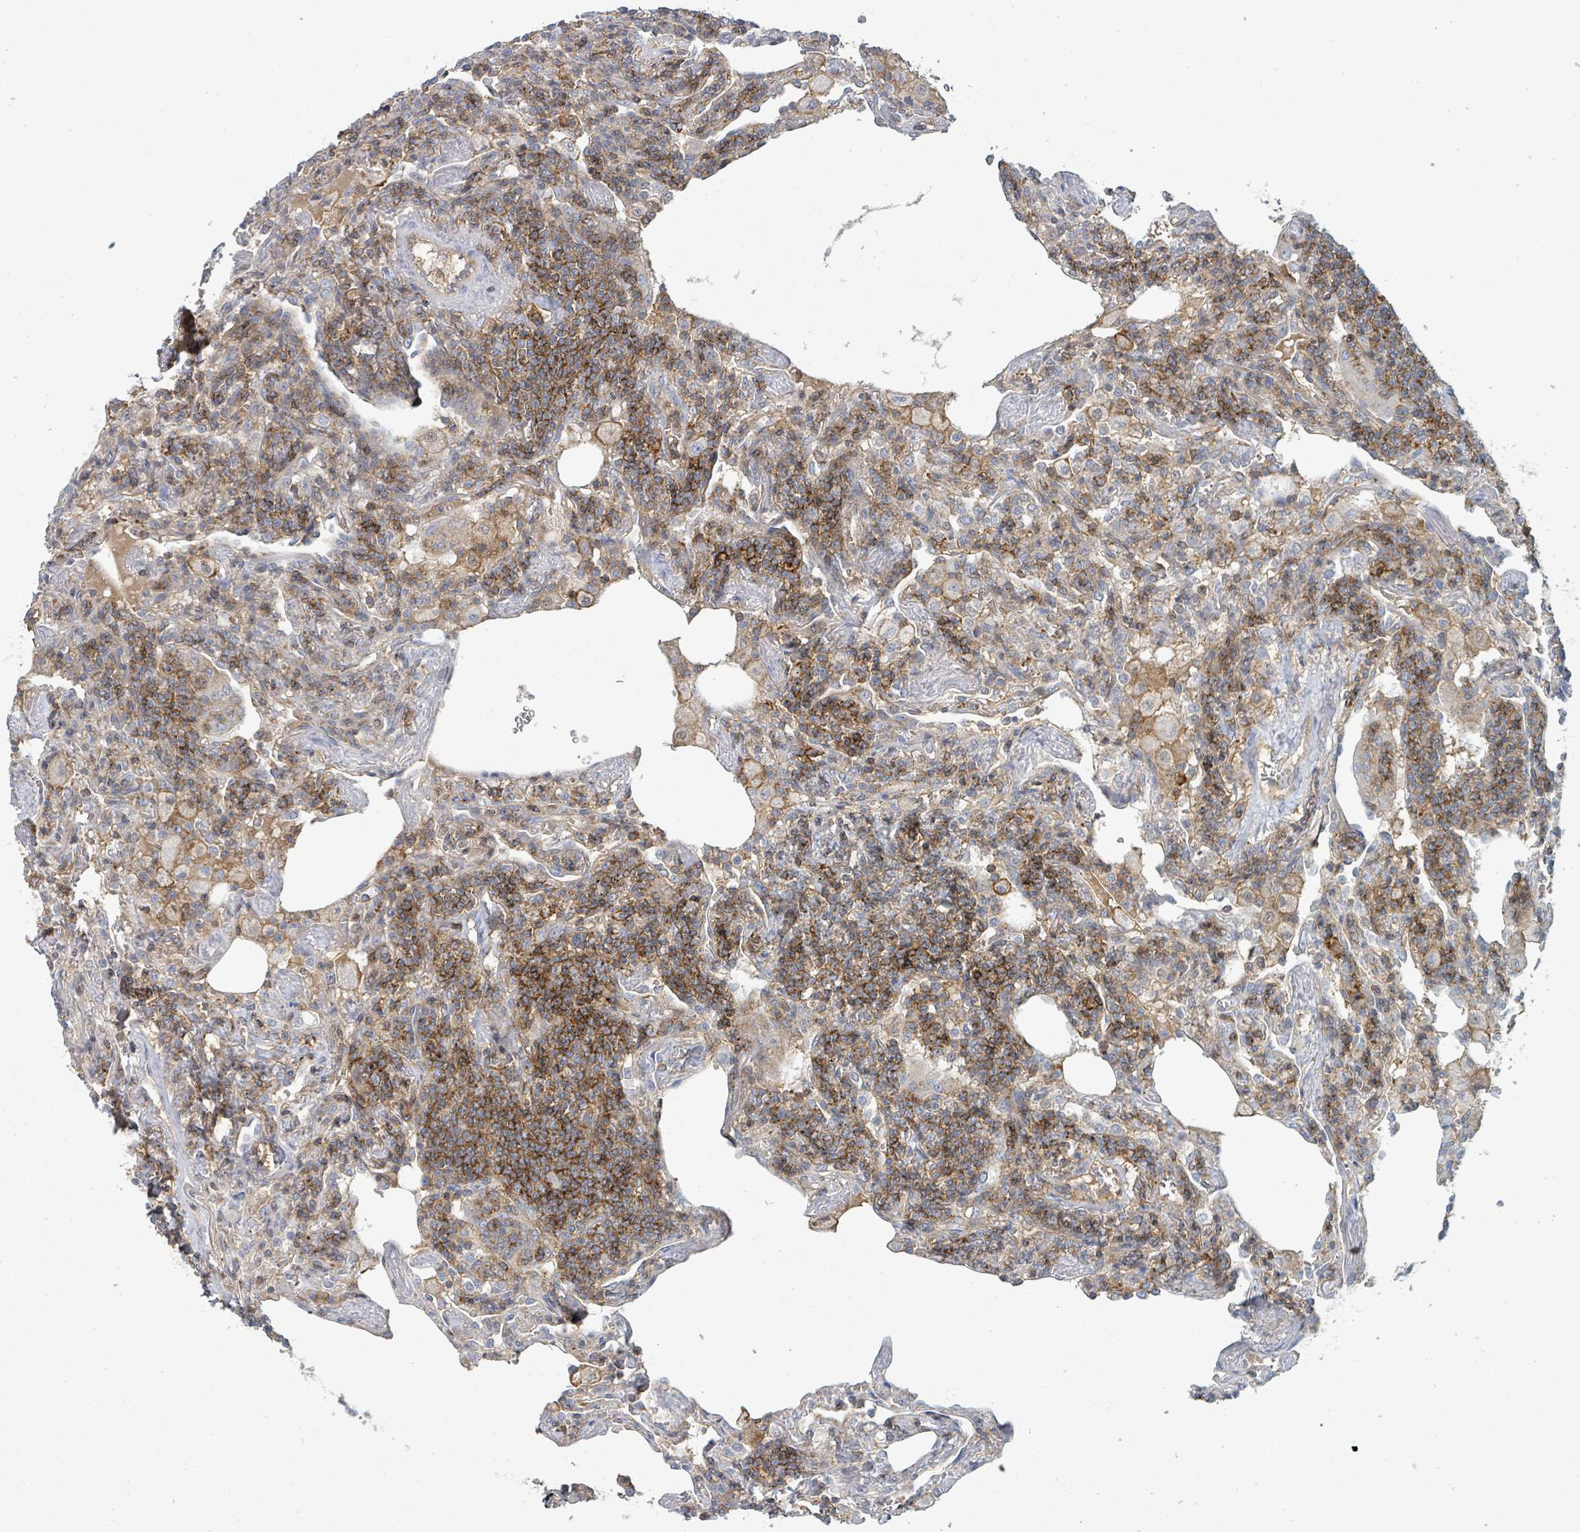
{"staining": {"intensity": "strong", "quantity": "25%-75%", "location": "cytoplasmic/membranous"}, "tissue": "lymphoma", "cell_type": "Tumor cells", "image_type": "cancer", "snomed": [{"axis": "morphology", "description": "Malignant lymphoma, non-Hodgkin's type, Low grade"}, {"axis": "topography", "description": "Lung"}], "caption": "Low-grade malignant lymphoma, non-Hodgkin's type tissue demonstrates strong cytoplasmic/membranous expression in about 25%-75% of tumor cells, visualized by immunohistochemistry.", "gene": "TNFRSF14", "patient": {"sex": "female", "age": 71}}